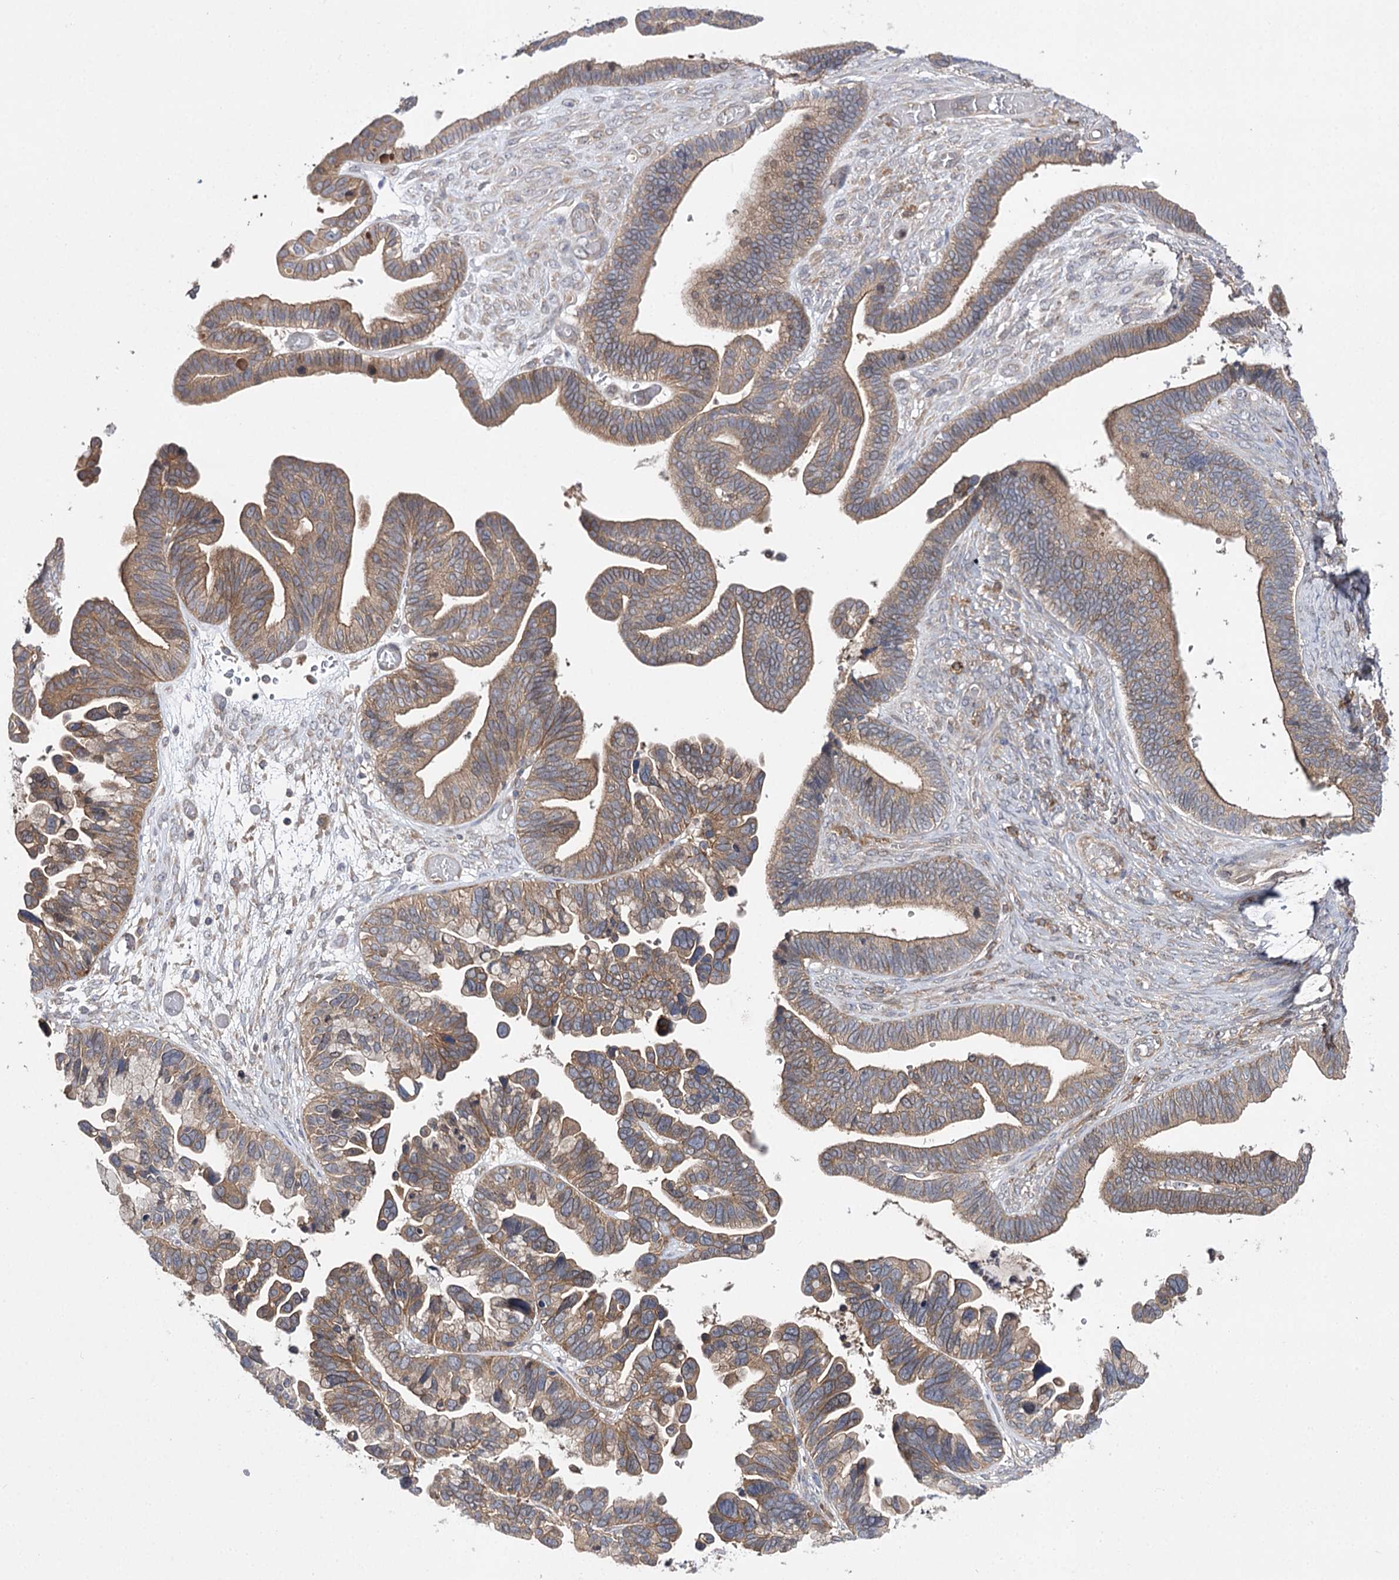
{"staining": {"intensity": "moderate", "quantity": ">75%", "location": "cytoplasmic/membranous"}, "tissue": "ovarian cancer", "cell_type": "Tumor cells", "image_type": "cancer", "snomed": [{"axis": "morphology", "description": "Cystadenocarcinoma, serous, NOS"}, {"axis": "topography", "description": "Ovary"}], "caption": "Immunohistochemistry (IHC) histopathology image of human ovarian cancer stained for a protein (brown), which reveals medium levels of moderate cytoplasmic/membranous positivity in approximately >75% of tumor cells.", "gene": "BCR", "patient": {"sex": "female", "age": 56}}